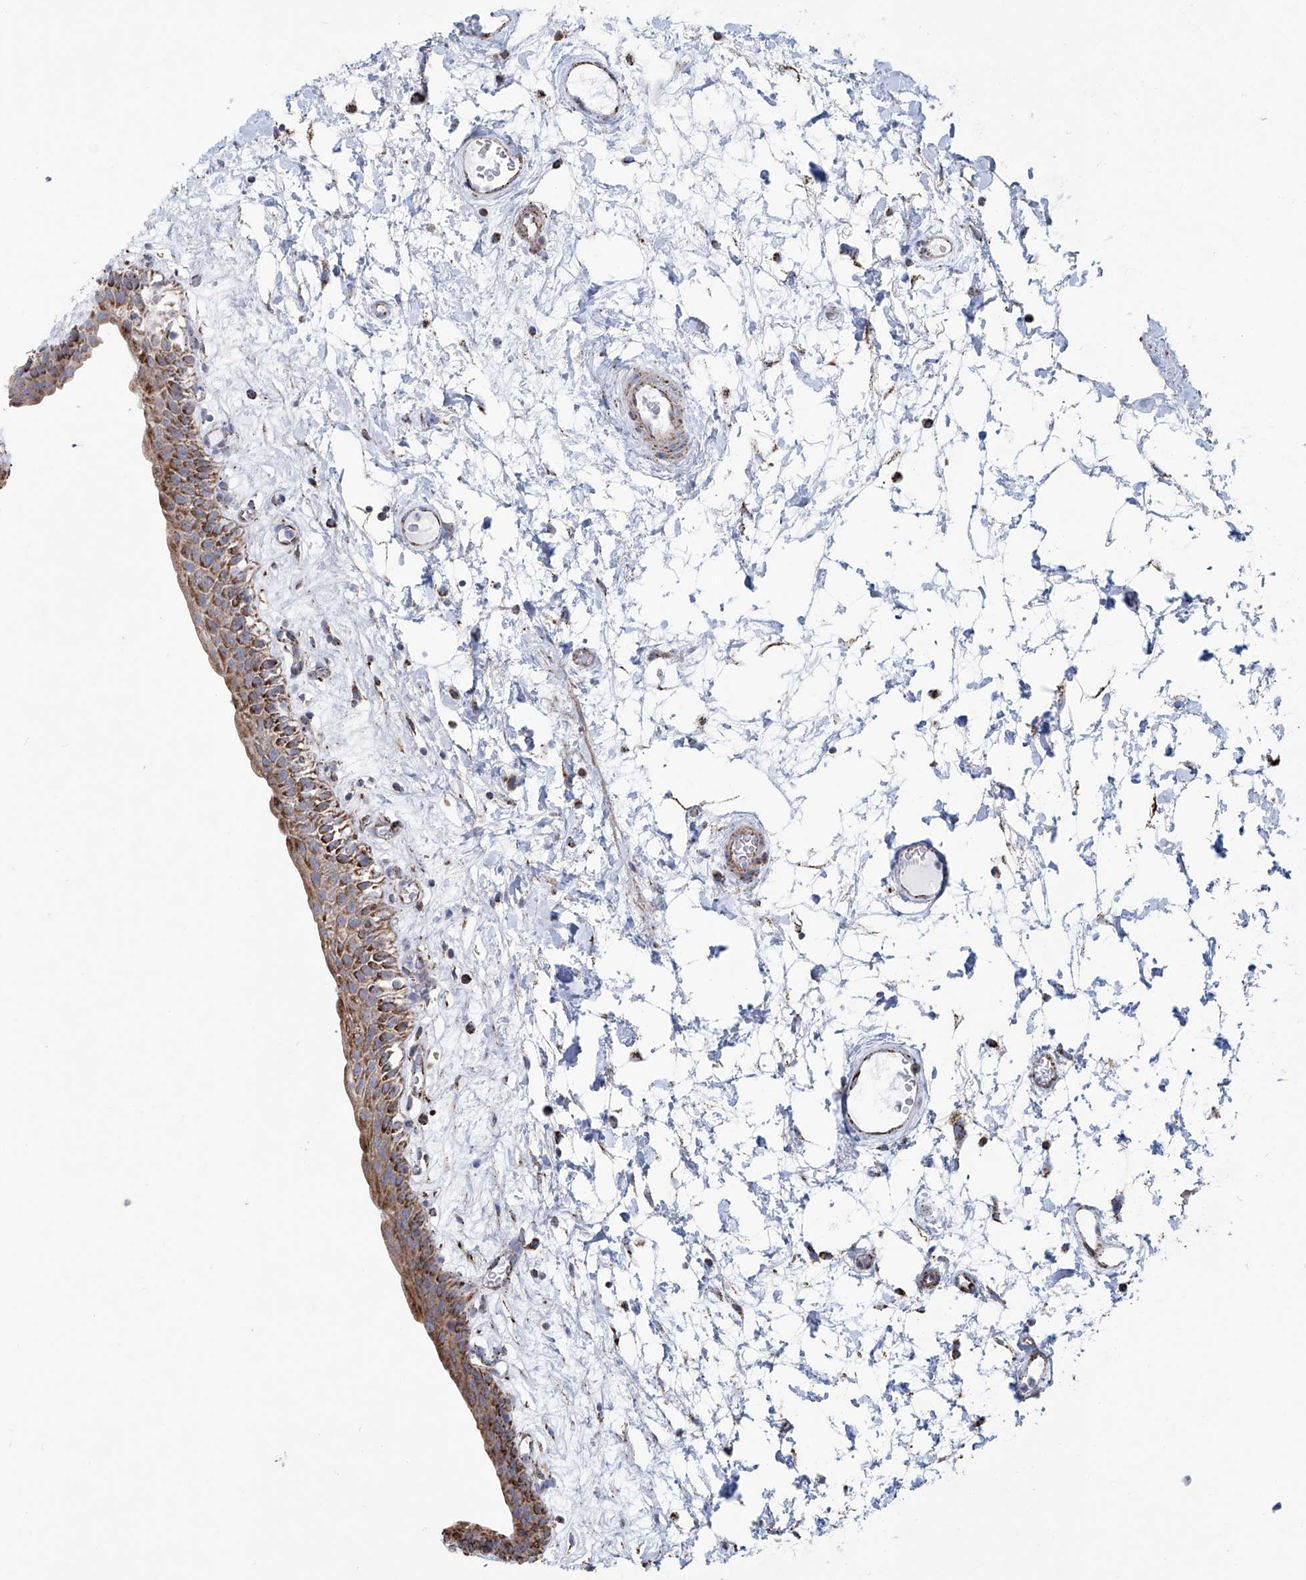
{"staining": {"intensity": "moderate", "quantity": ">75%", "location": "cytoplasmic/membranous"}, "tissue": "urinary bladder", "cell_type": "Urothelial cells", "image_type": "normal", "snomed": [{"axis": "morphology", "description": "Normal tissue, NOS"}, {"axis": "topography", "description": "Urinary bladder"}], "caption": "A brown stain highlights moderate cytoplasmic/membranous staining of a protein in urothelial cells of normal human urinary bladder.", "gene": "ALDH6A1", "patient": {"sex": "male", "age": 83}}